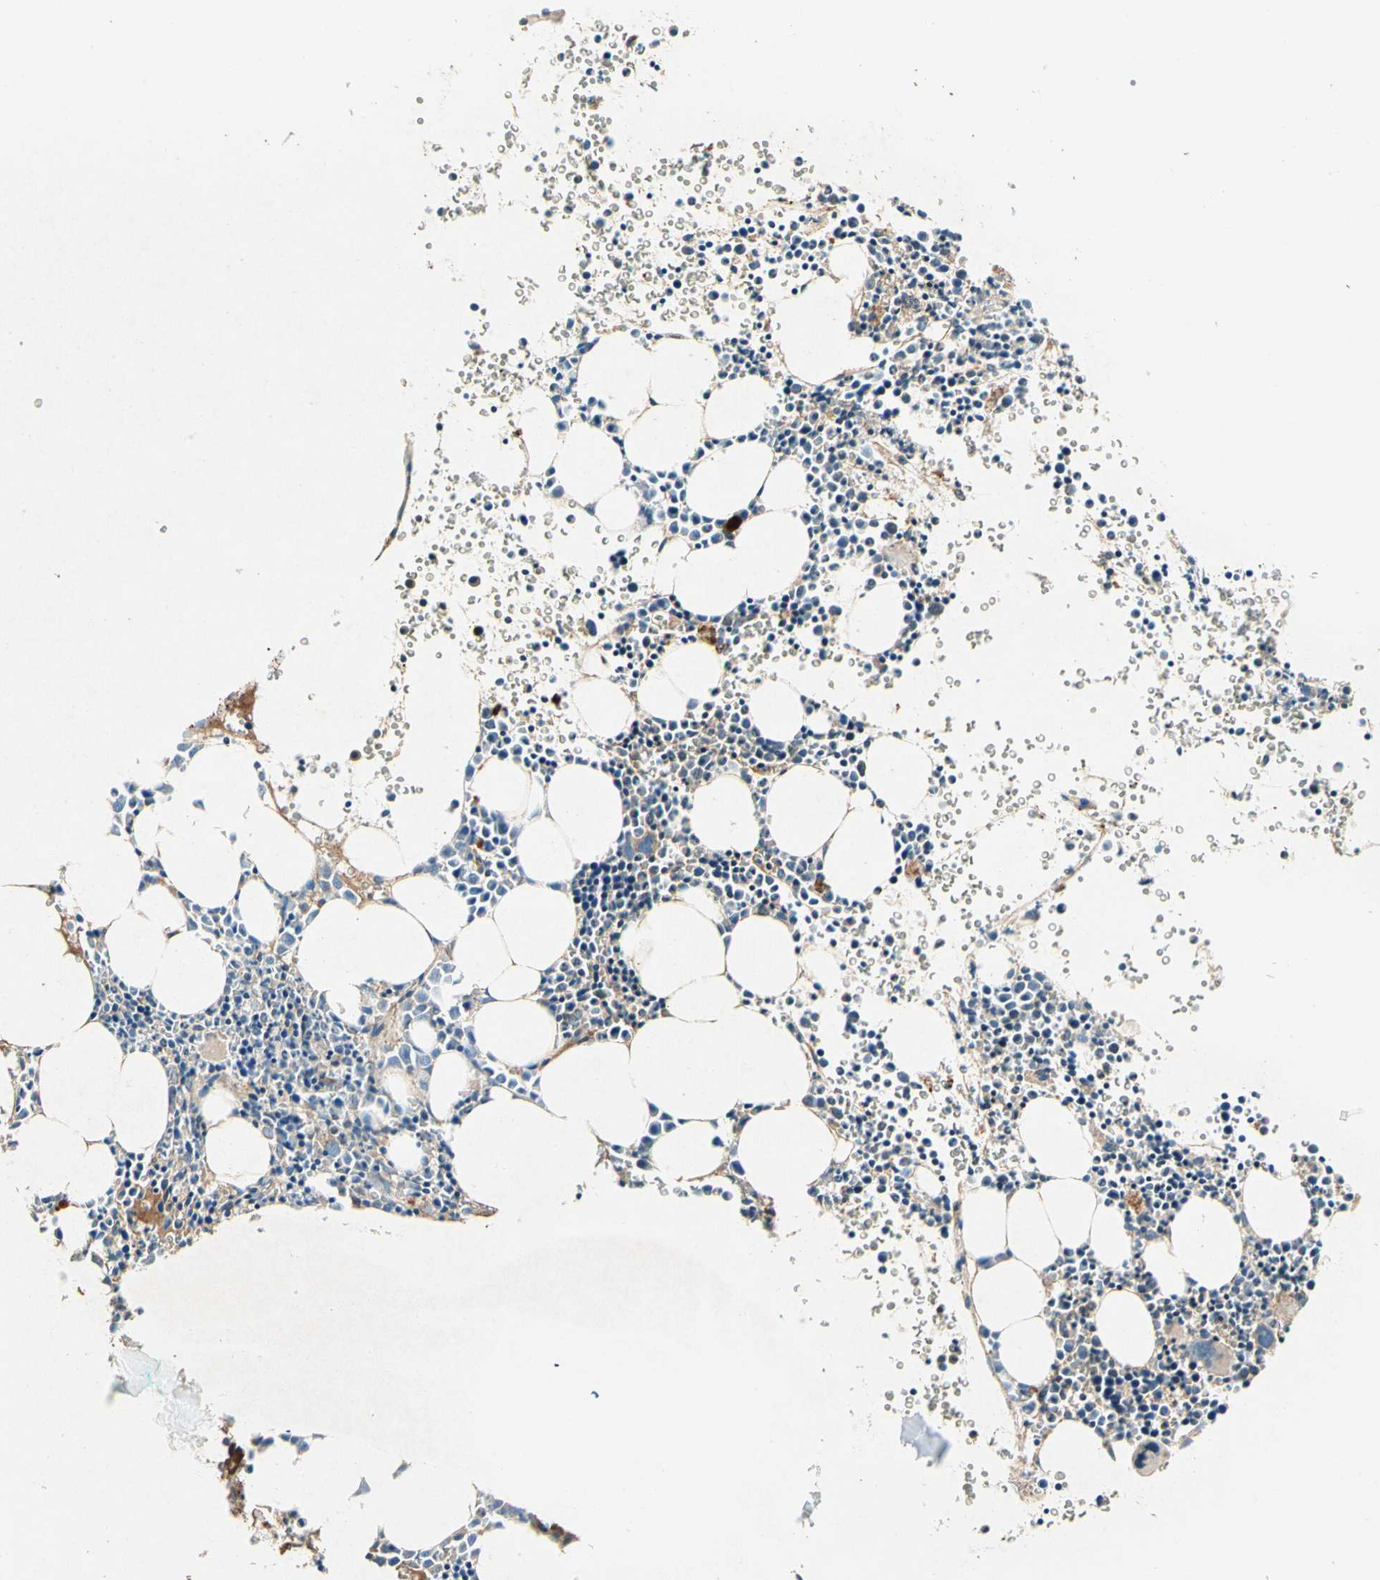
{"staining": {"intensity": "weak", "quantity": "25%-75%", "location": "cytoplasmic/membranous"}, "tissue": "bone marrow", "cell_type": "Hematopoietic cells", "image_type": "normal", "snomed": [{"axis": "morphology", "description": "Normal tissue, NOS"}, {"axis": "morphology", "description": "Inflammation, NOS"}, {"axis": "topography", "description": "Bone marrow"}], "caption": "A high-resolution image shows immunohistochemistry (IHC) staining of normal bone marrow, which reveals weak cytoplasmic/membranous positivity in approximately 25%-75% of hematopoietic cells. (IHC, brightfield microscopy, high magnification).", "gene": "MAPK1", "patient": {"sex": "female", "age": 17}}